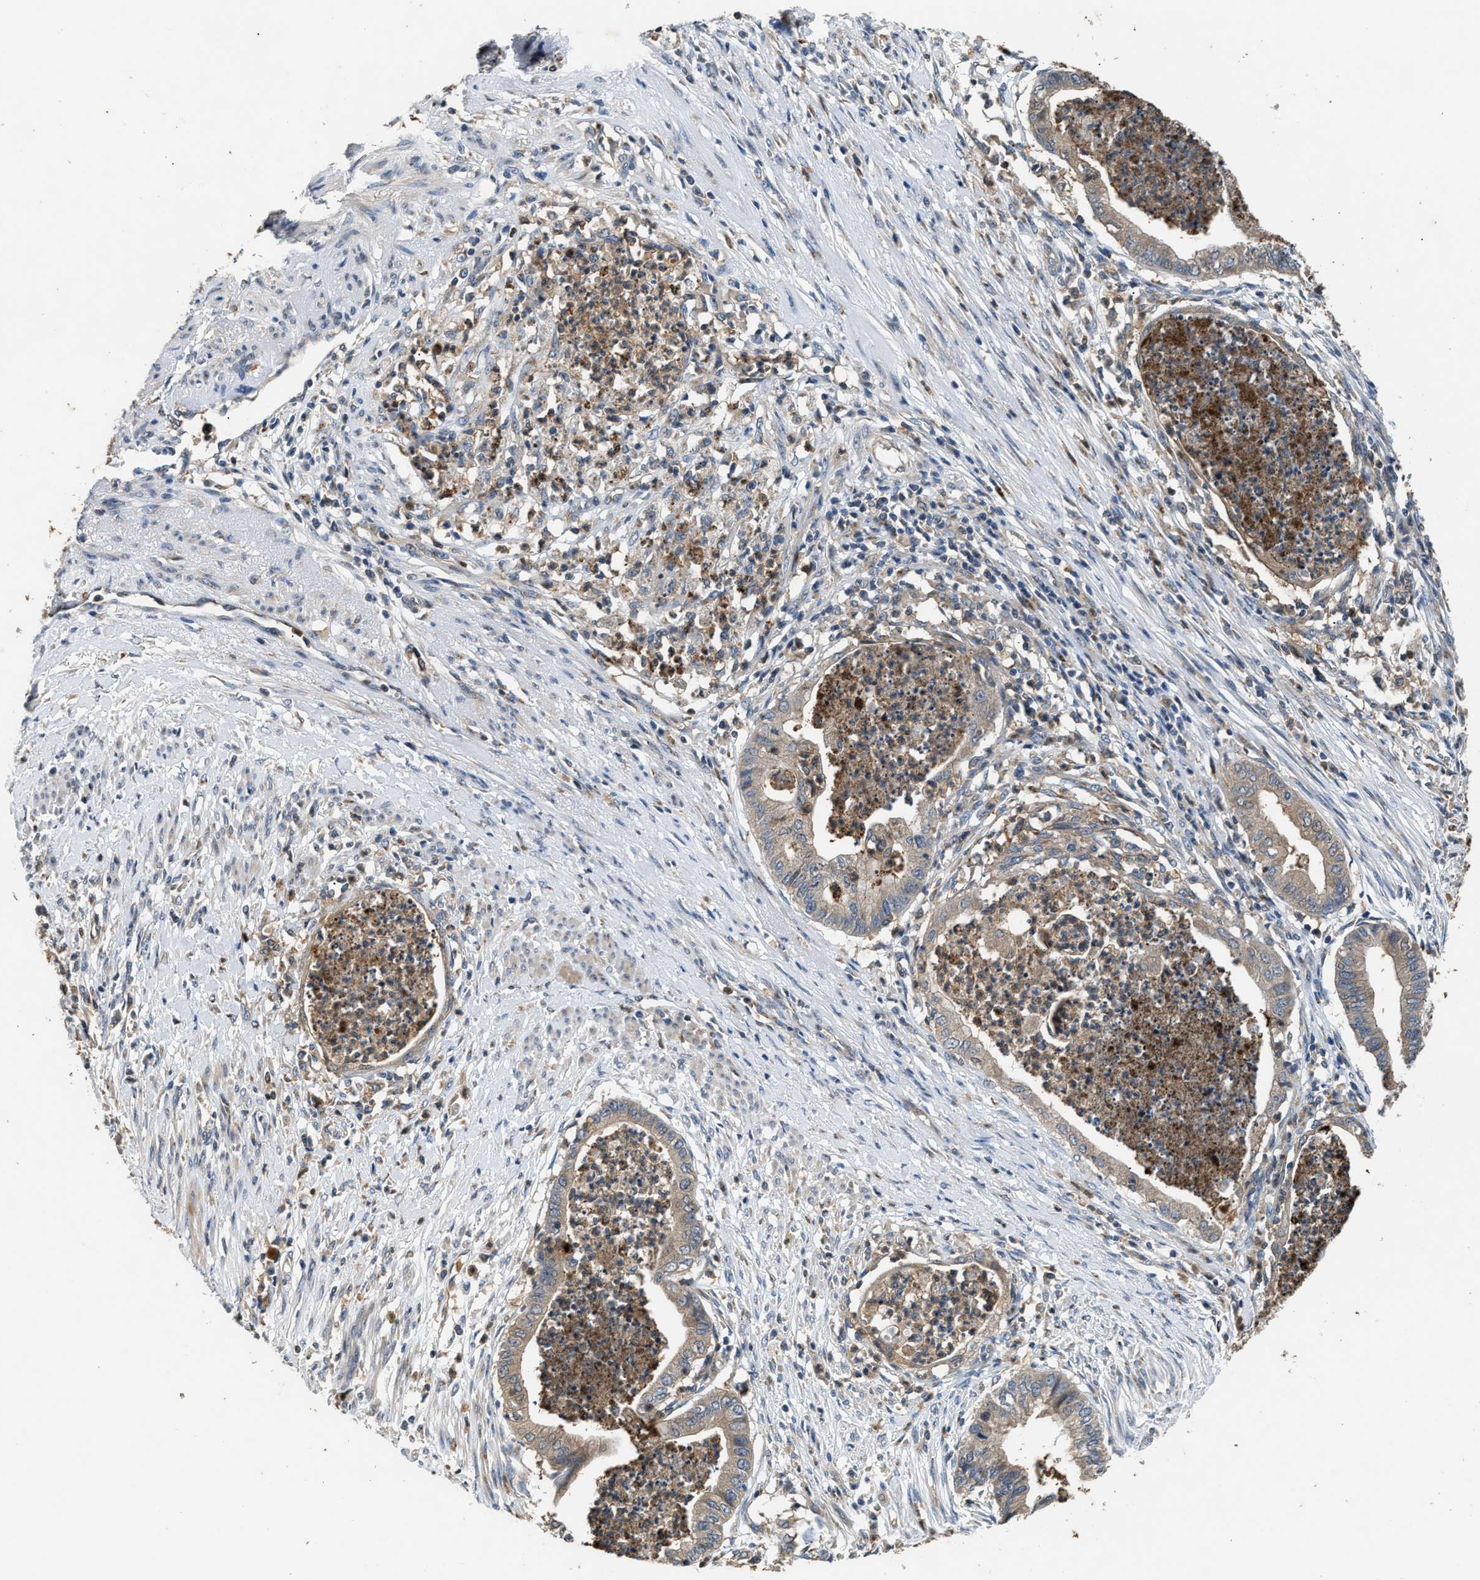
{"staining": {"intensity": "weak", "quantity": "25%-75%", "location": "cytoplasmic/membranous"}, "tissue": "endometrial cancer", "cell_type": "Tumor cells", "image_type": "cancer", "snomed": [{"axis": "morphology", "description": "Necrosis, NOS"}, {"axis": "morphology", "description": "Adenocarcinoma, NOS"}, {"axis": "topography", "description": "Endometrium"}], "caption": "Human endometrial cancer stained for a protein (brown) displays weak cytoplasmic/membranous positive staining in about 25%-75% of tumor cells.", "gene": "CHUK", "patient": {"sex": "female", "age": 79}}